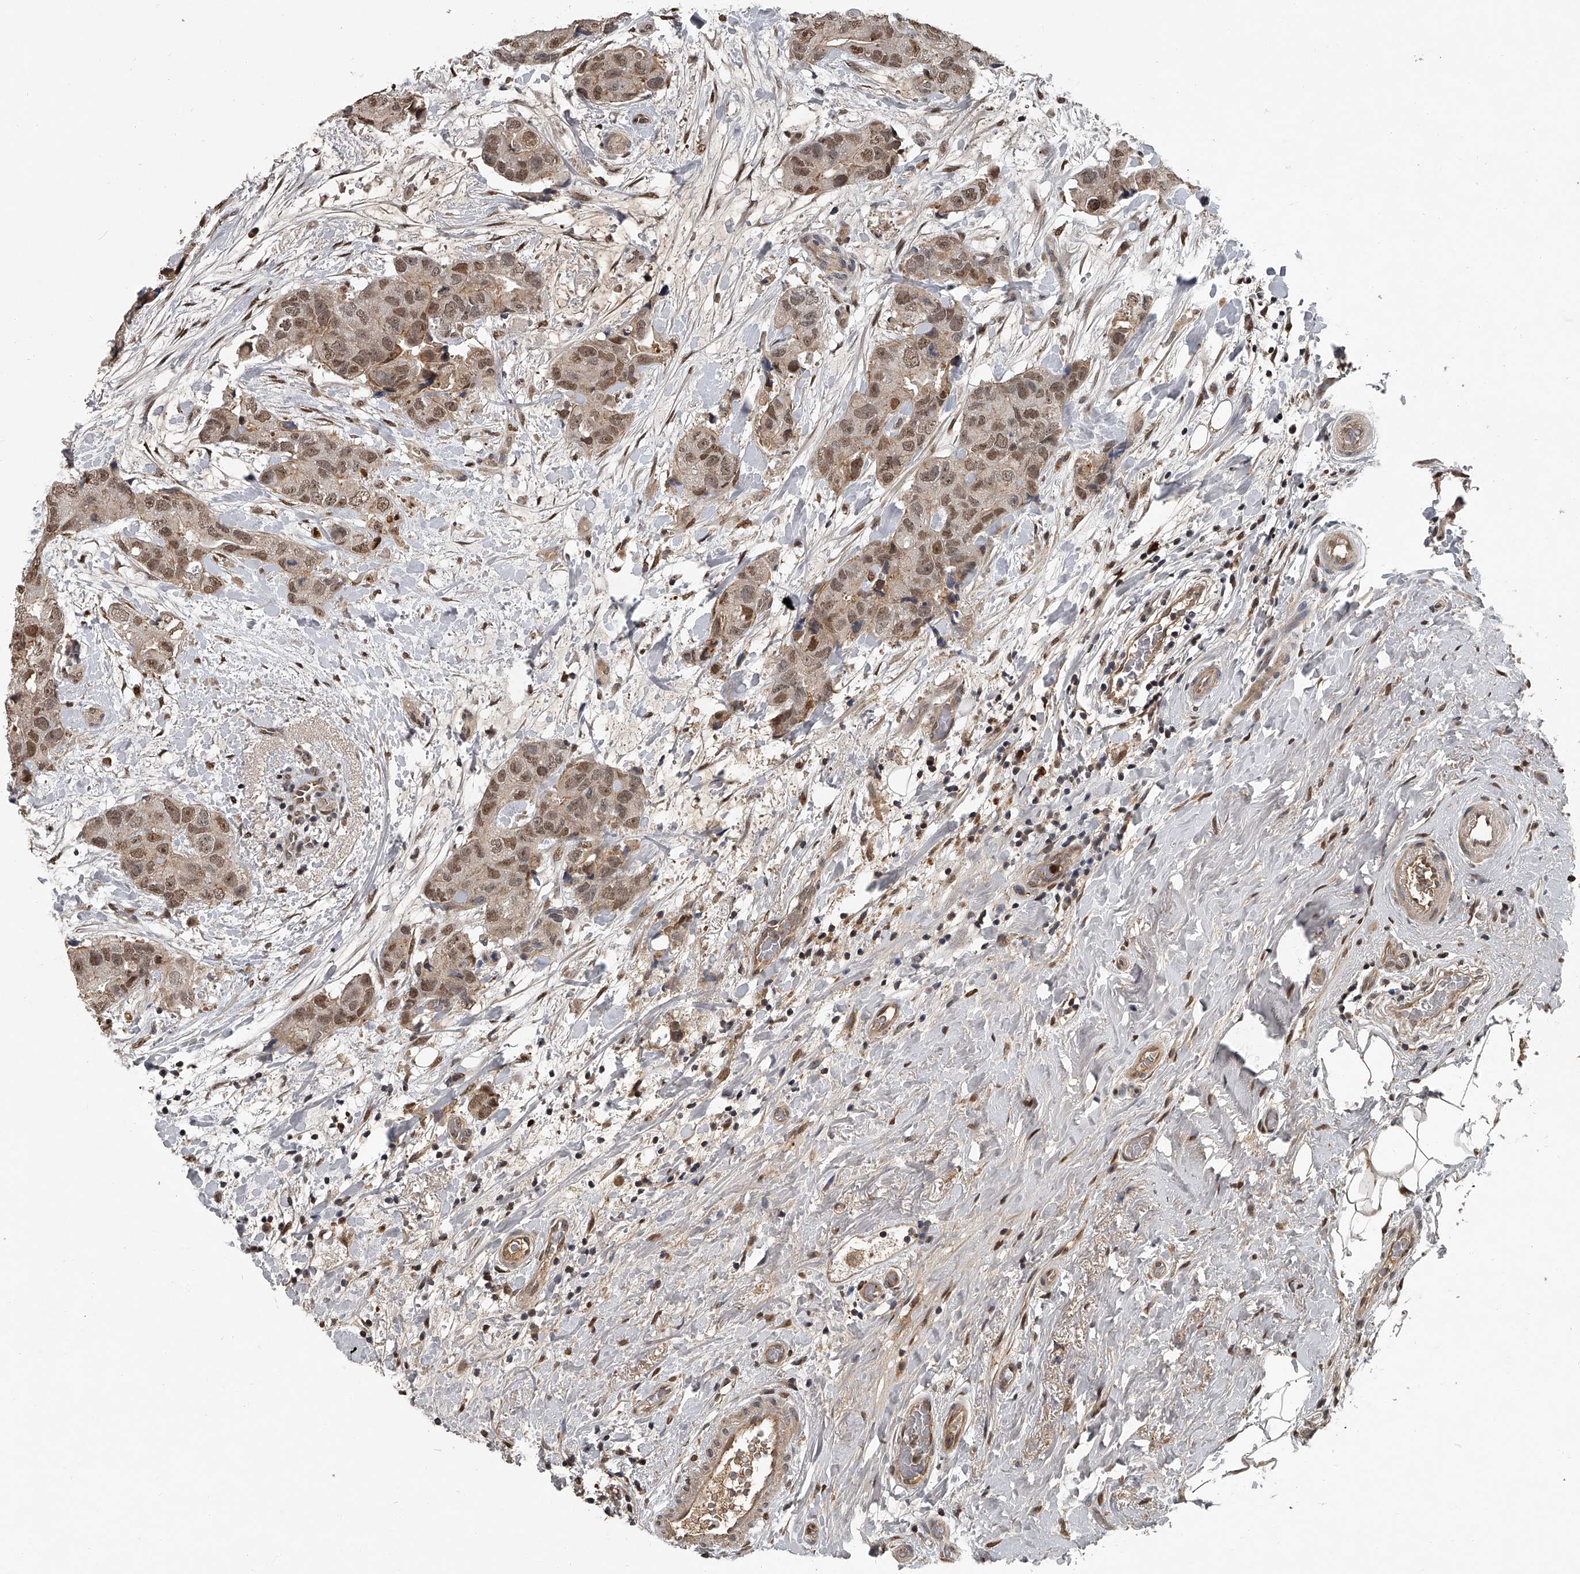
{"staining": {"intensity": "moderate", "quantity": ">75%", "location": "cytoplasmic/membranous,nuclear"}, "tissue": "breast cancer", "cell_type": "Tumor cells", "image_type": "cancer", "snomed": [{"axis": "morphology", "description": "Duct carcinoma"}, {"axis": "topography", "description": "Breast"}], "caption": "Moderate cytoplasmic/membranous and nuclear protein positivity is identified in approximately >75% of tumor cells in breast cancer.", "gene": "PLEKHG1", "patient": {"sex": "female", "age": 62}}